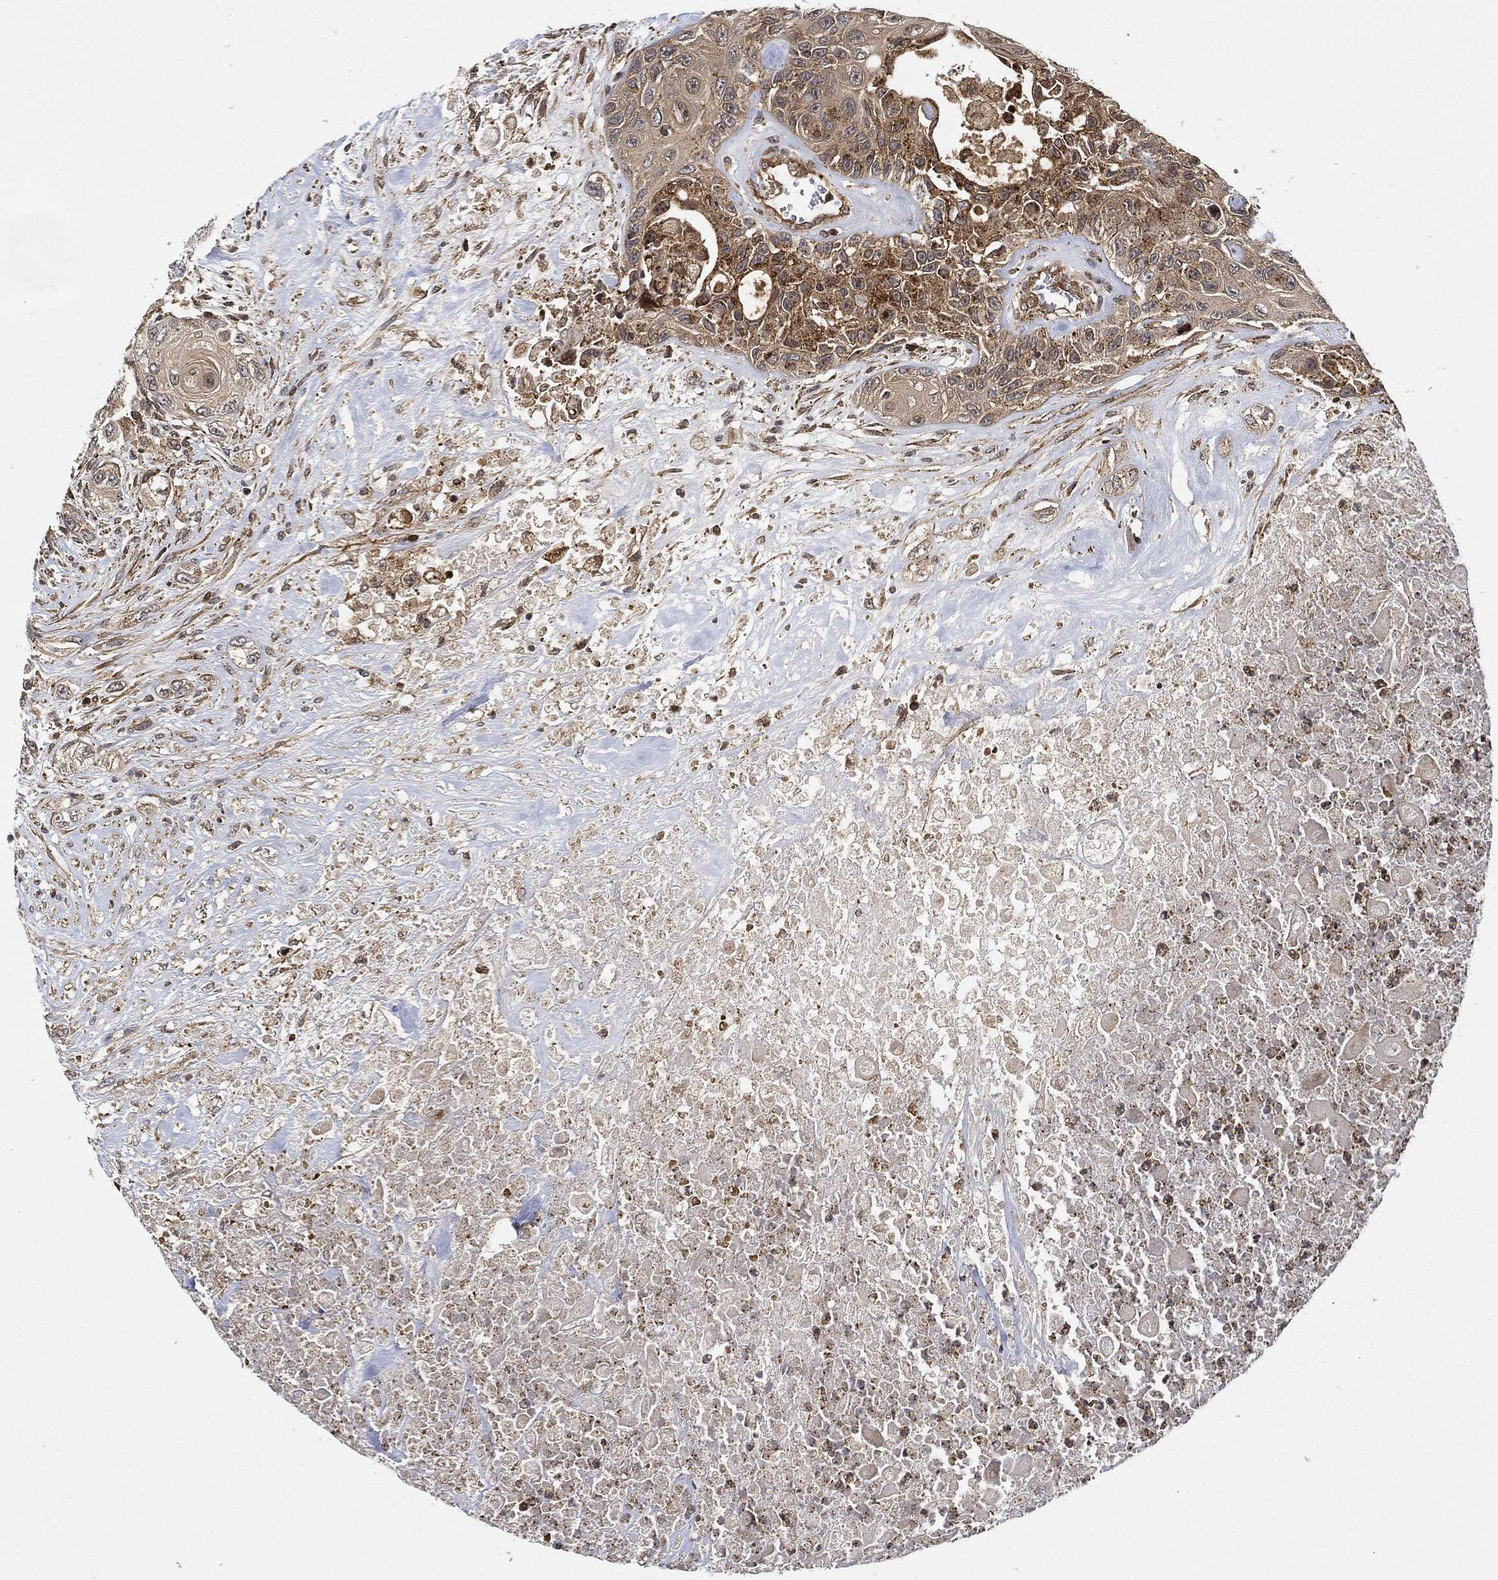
{"staining": {"intensity": "strong", "quantity": "<25%", "location": "cytoplasmic/membranous"}, "tissue": "urothelial cancer", "cell_type": "Tumor cells", "image_type": "cancer", "snomed": [{"axis": "morphology", "description": "Urothelial carcinoma, High grade"}, {"axis": "topography", "description": "Urinary bladder"}], "caption": "A high-resolution photomicrograph shows immunohistochemistry (IHC) staining of high-grade urothelial carcinoma, which shows strong cytoplasmic/membranous expression in approximately <25% of tumor cells. (brown staining indicates protein expression, while blue staining denotes nuclei).", "gene": "MAP3K3", "patient": {"sex": "female", "age": 56}}